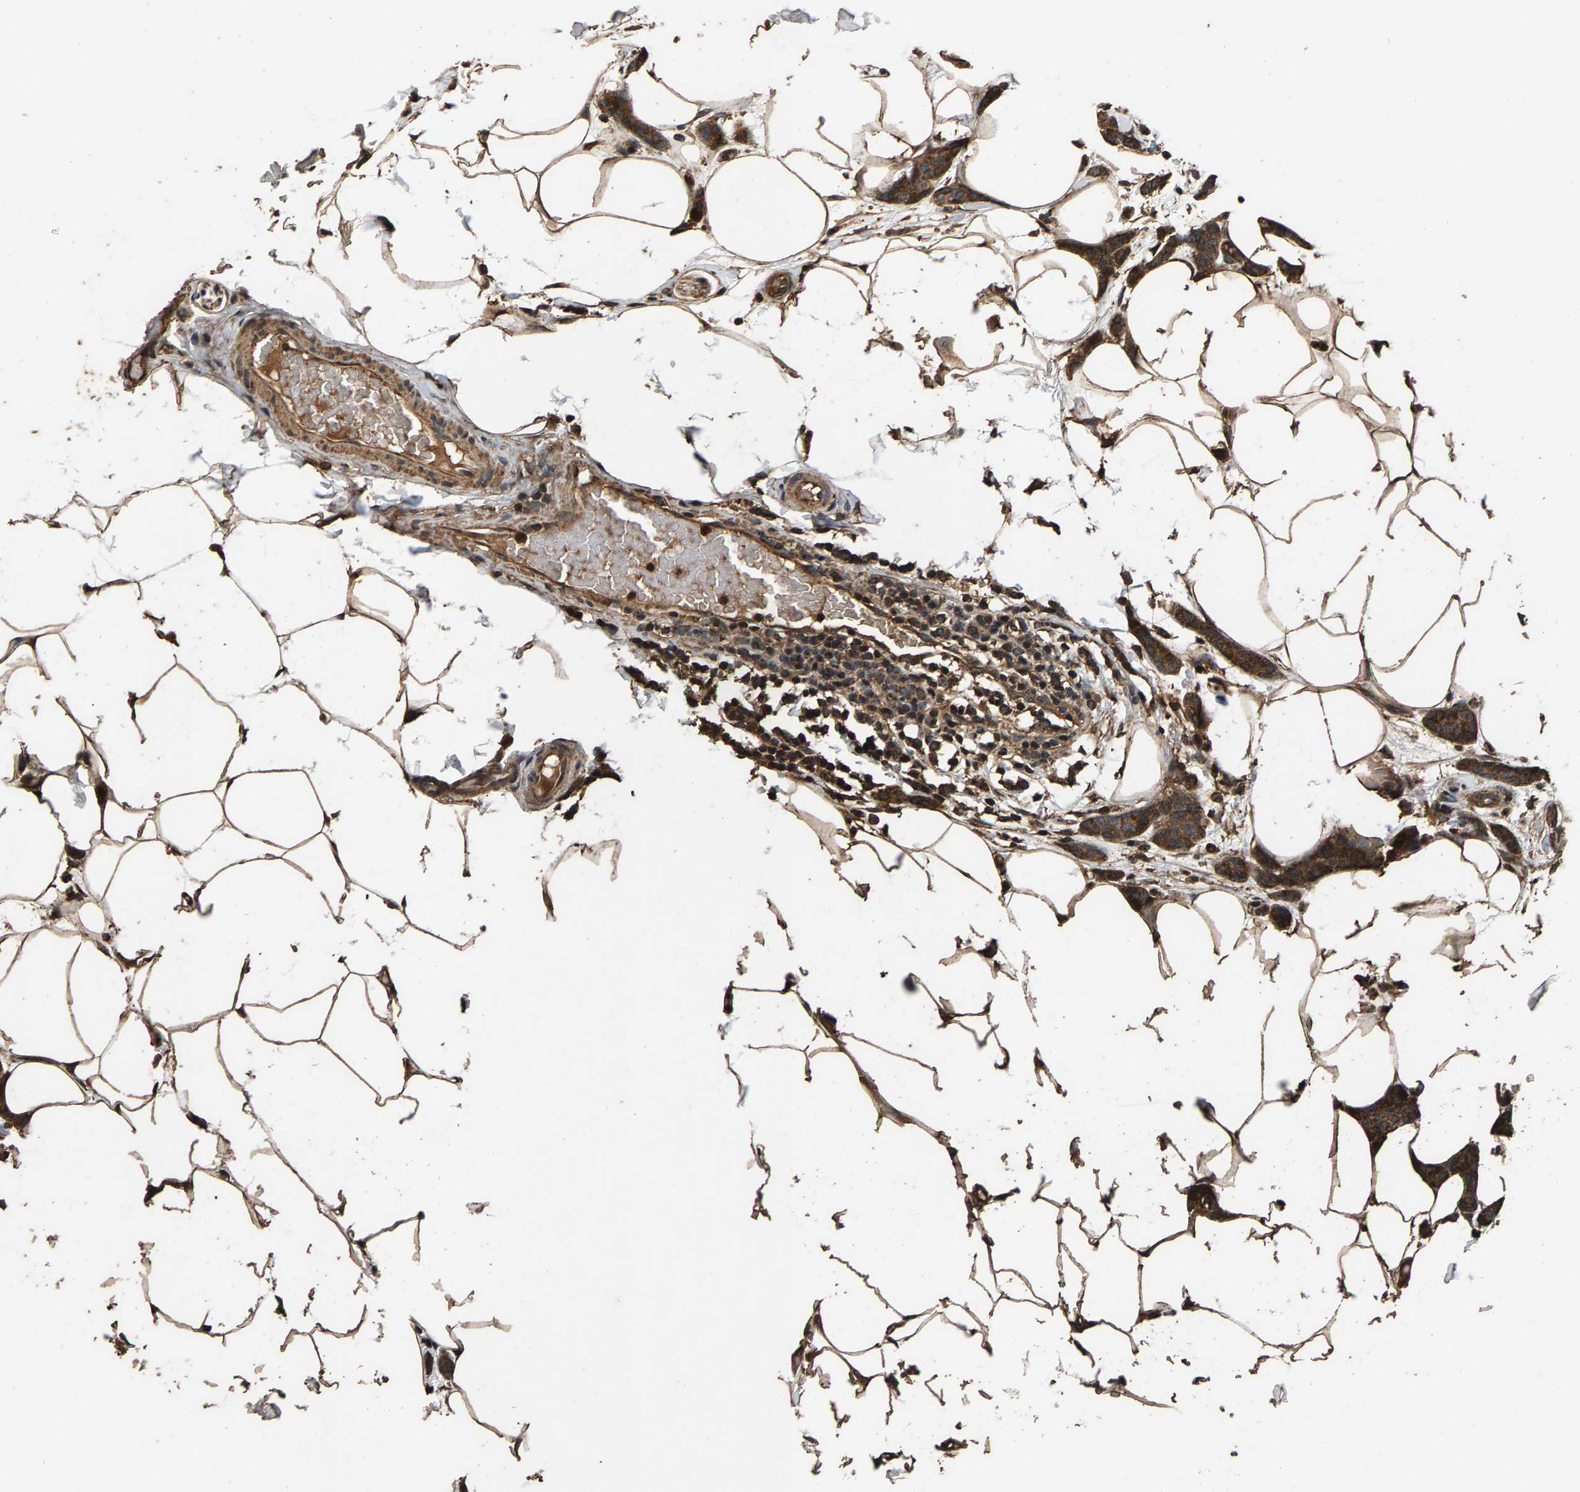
{"staining": {"intensity": "strong", "quantity": ">75%", "location": "cytoplasmic/membranous"}, "tissue": "breast cancer", "cell_type": "Tumor cells", "image_type": "cancer", "snomed": [{"axis": "morphology", "description": "Lobular carcinoma"}, {"axis": "topography", "description": "Skin"}, {"axis": "topography", "description": "Breast"}], "caption": "Protein staining of breast cancer tissue demonstrates strong cytoplasmic/membranous expression in approximately >75% of tumor cells.", "gene": "MRPL27", "patient": {"sex": "female", "age": 46}}